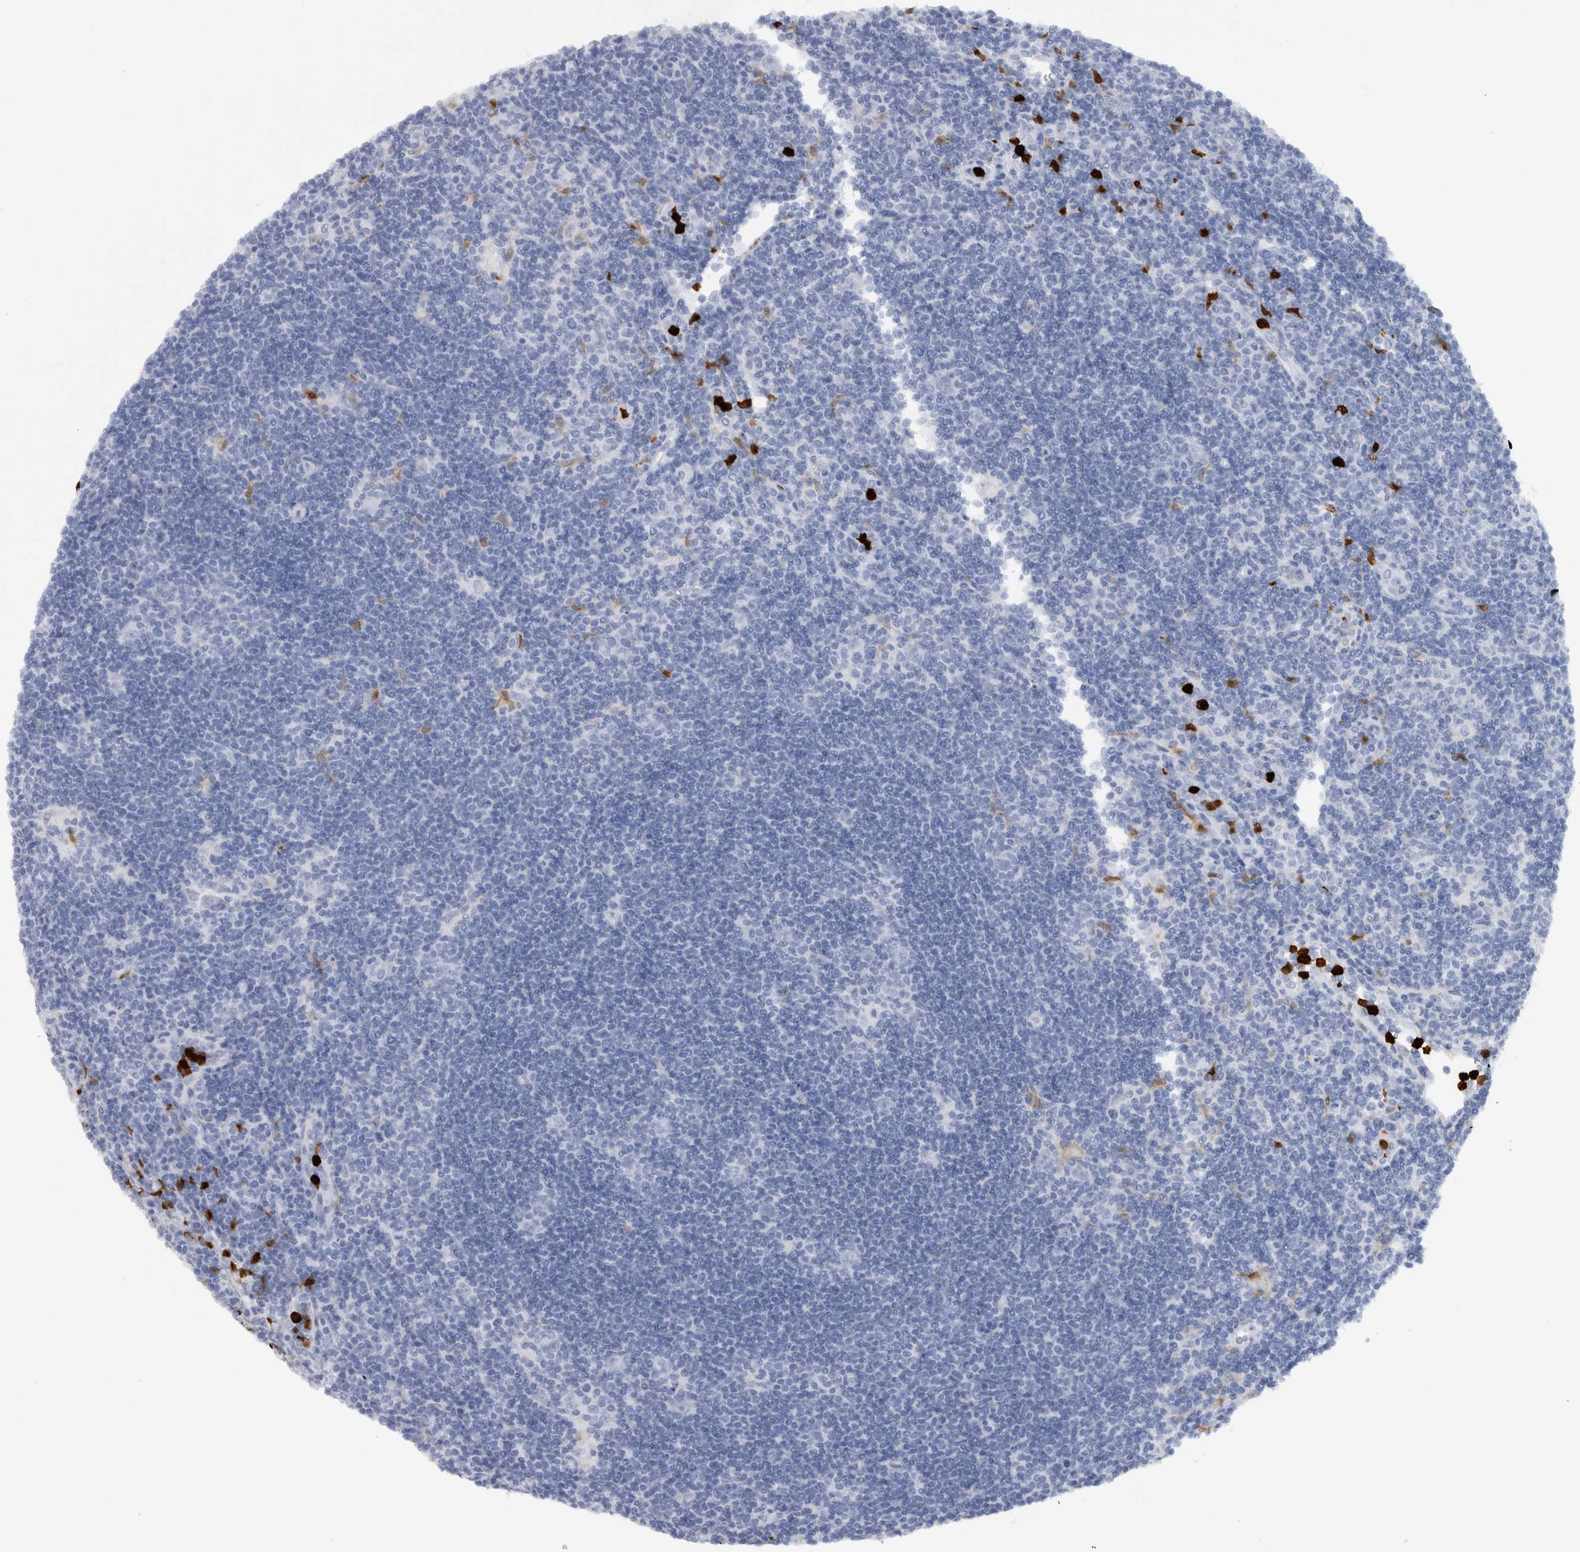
{"staining": {"intensity": "negative", "quantity": "none", "location": "none"}, "tissue": "lymphoma", "cell_type": "Tumor cells", "image_type": "cancer", "snomed": [{"axis": "morphology", "description": "Hodgkin's disease, NOS"}, {"axis": "topography", "description": "Lymph node"}], "caption": "Hodgkin's disease was stained to show a protein in brown. There is no significant expression in tumor cells. (DAB (3,3'-diaminobenzidine) immunohistochemistry (IHC) with hematoxylin counter stain).", "gene": "S100A8", "patient": {"sex": "female", "age": 57}}